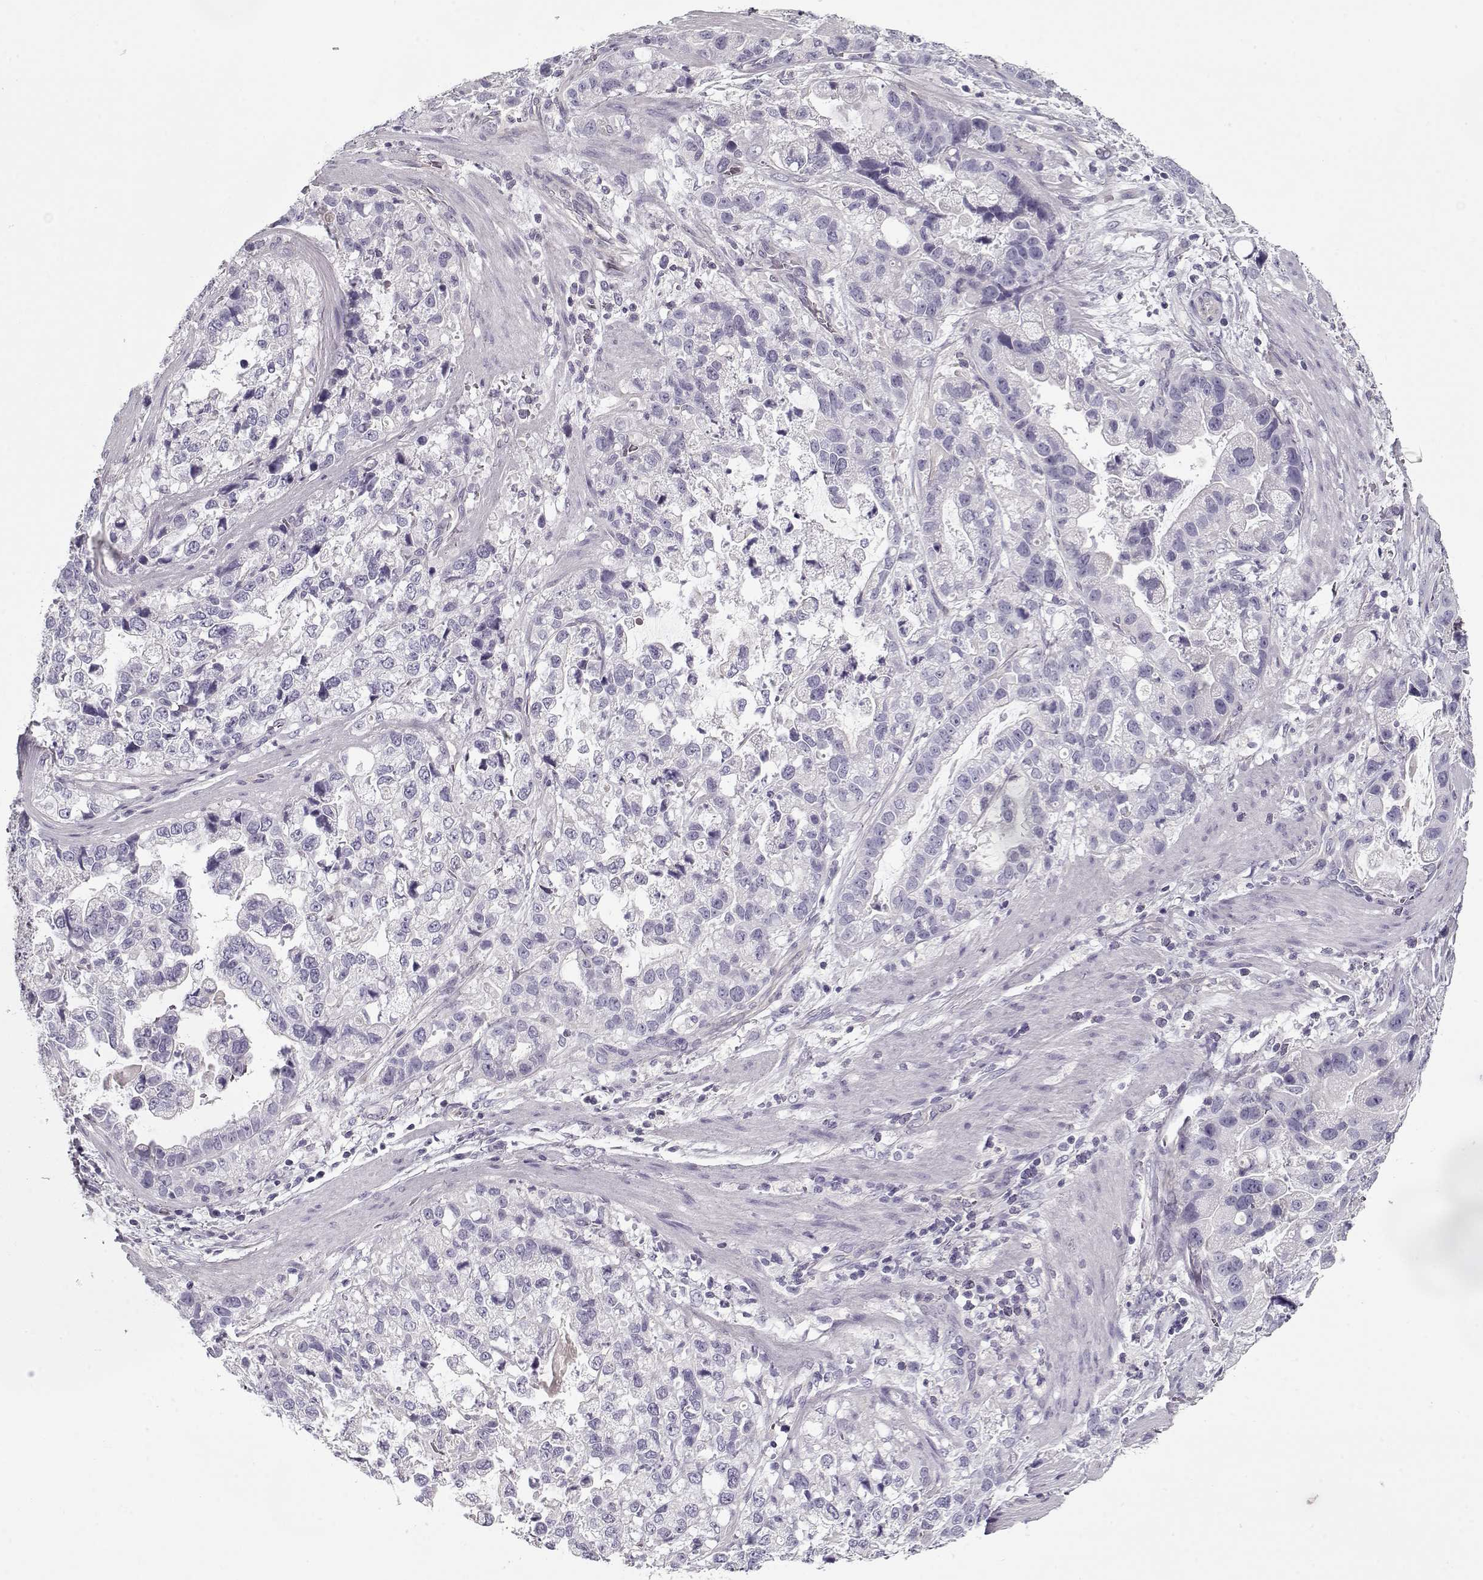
{"staining": {"intensity": "negative", "quantity": "none", "location": "none"}, "tissue": "stomach cancer", "cell_type": "Tumor cells", "image_type": "cancer", "snomed": [{"axis": "morphology", "description": "Adenocarcinoma, NOS"}, {"axis": "topography", "description": "Stomach"}], "caption": "Image shows no significant protein positivity in tumor cells of stomach adenocarcinoma. The staining was performed using DAB (3,3'-diaminobenzidine) to visualize the protein expression in brown, while the nuclei were stained in blue with hematoxylin (Magnification: 20x).", "gene": "CCDC136", "patient": {"sex": "male", "age": 59}}